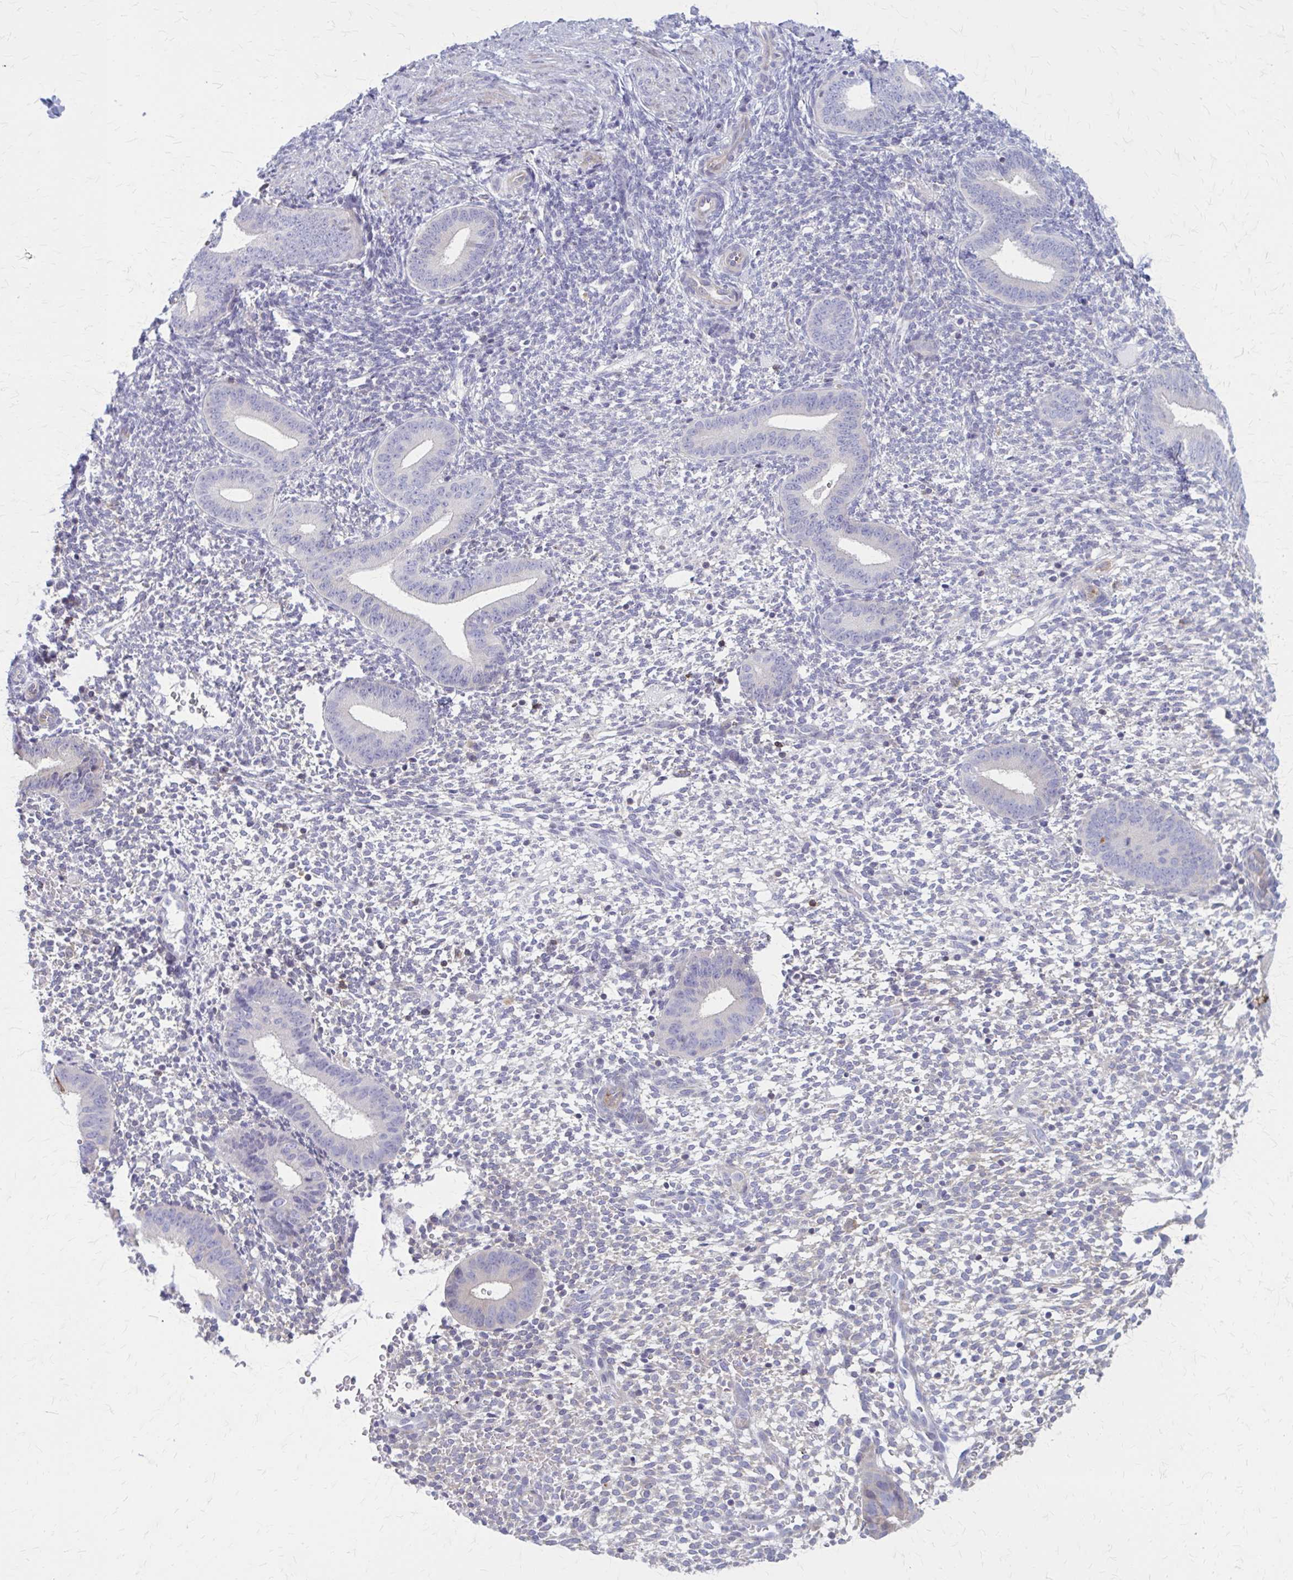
{"staining": {"intensity": "negative", "quantity": "none", "location": "none"}, "tissue": "endometrium", "cell_type": "Cells in endometrial stroma", "image_type": "normal", "snomed": [{"axis": "morphology", "description": "Normal tissue, NOS"}, {"axis": "topography", "description": "Endometrium"}], "caption": "Protein analysis of unremarkable endometrium shows no significant expression in cells in endometrial stroma. The staining is performed using DAB (3,3'-diaminobenzidine) brown chromogen with nuclei counter-stained in using hematoxylin.", "gene": "PITPNM1", "patient": {"sex": "female", "age": 40}}